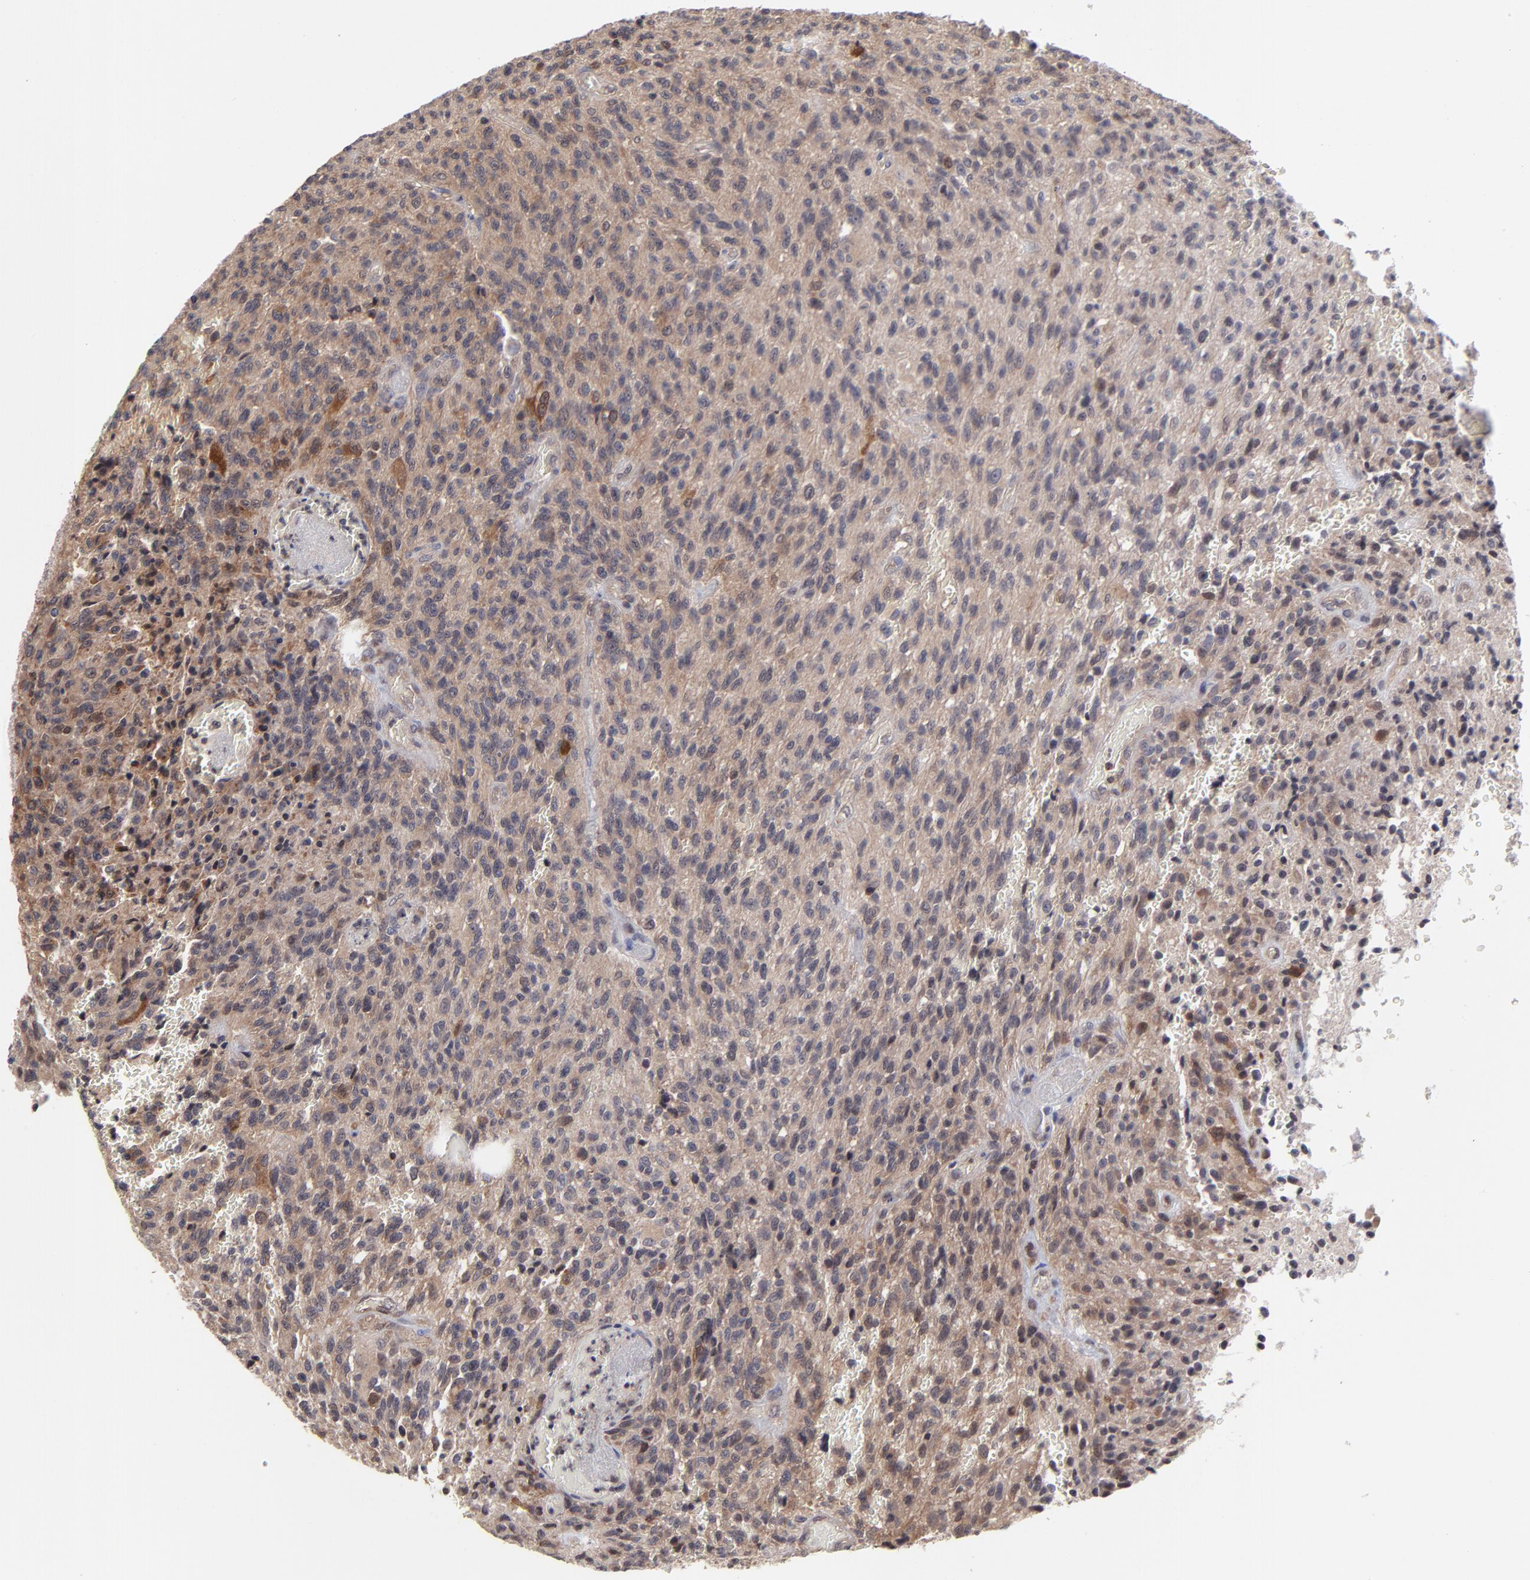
{"staining": {"intensity": "moderate", "quantity": ">75%", "location": "cytoplasmic/membranous"}, "tissue": "glioma", "cell_type": "Tumor cells", "image_type": "cancer", "snomed": [{"axis": "morphology", "description": "Normal tissue, NOS"}, {"axis": "morphology", "description": "Glioma, malignant, High grade"}, {"axis": "topography", "description": "Cerebral cortex"}], "caption": "A photomicrograph showing moderate cytoplasmic/membranous staining in approximately >75% of tumor cells in glioma, as visualized by brown immunohistochemical staining.", "gene": "UBE2L6", "patient": {"sex": "male", "age": 56}}